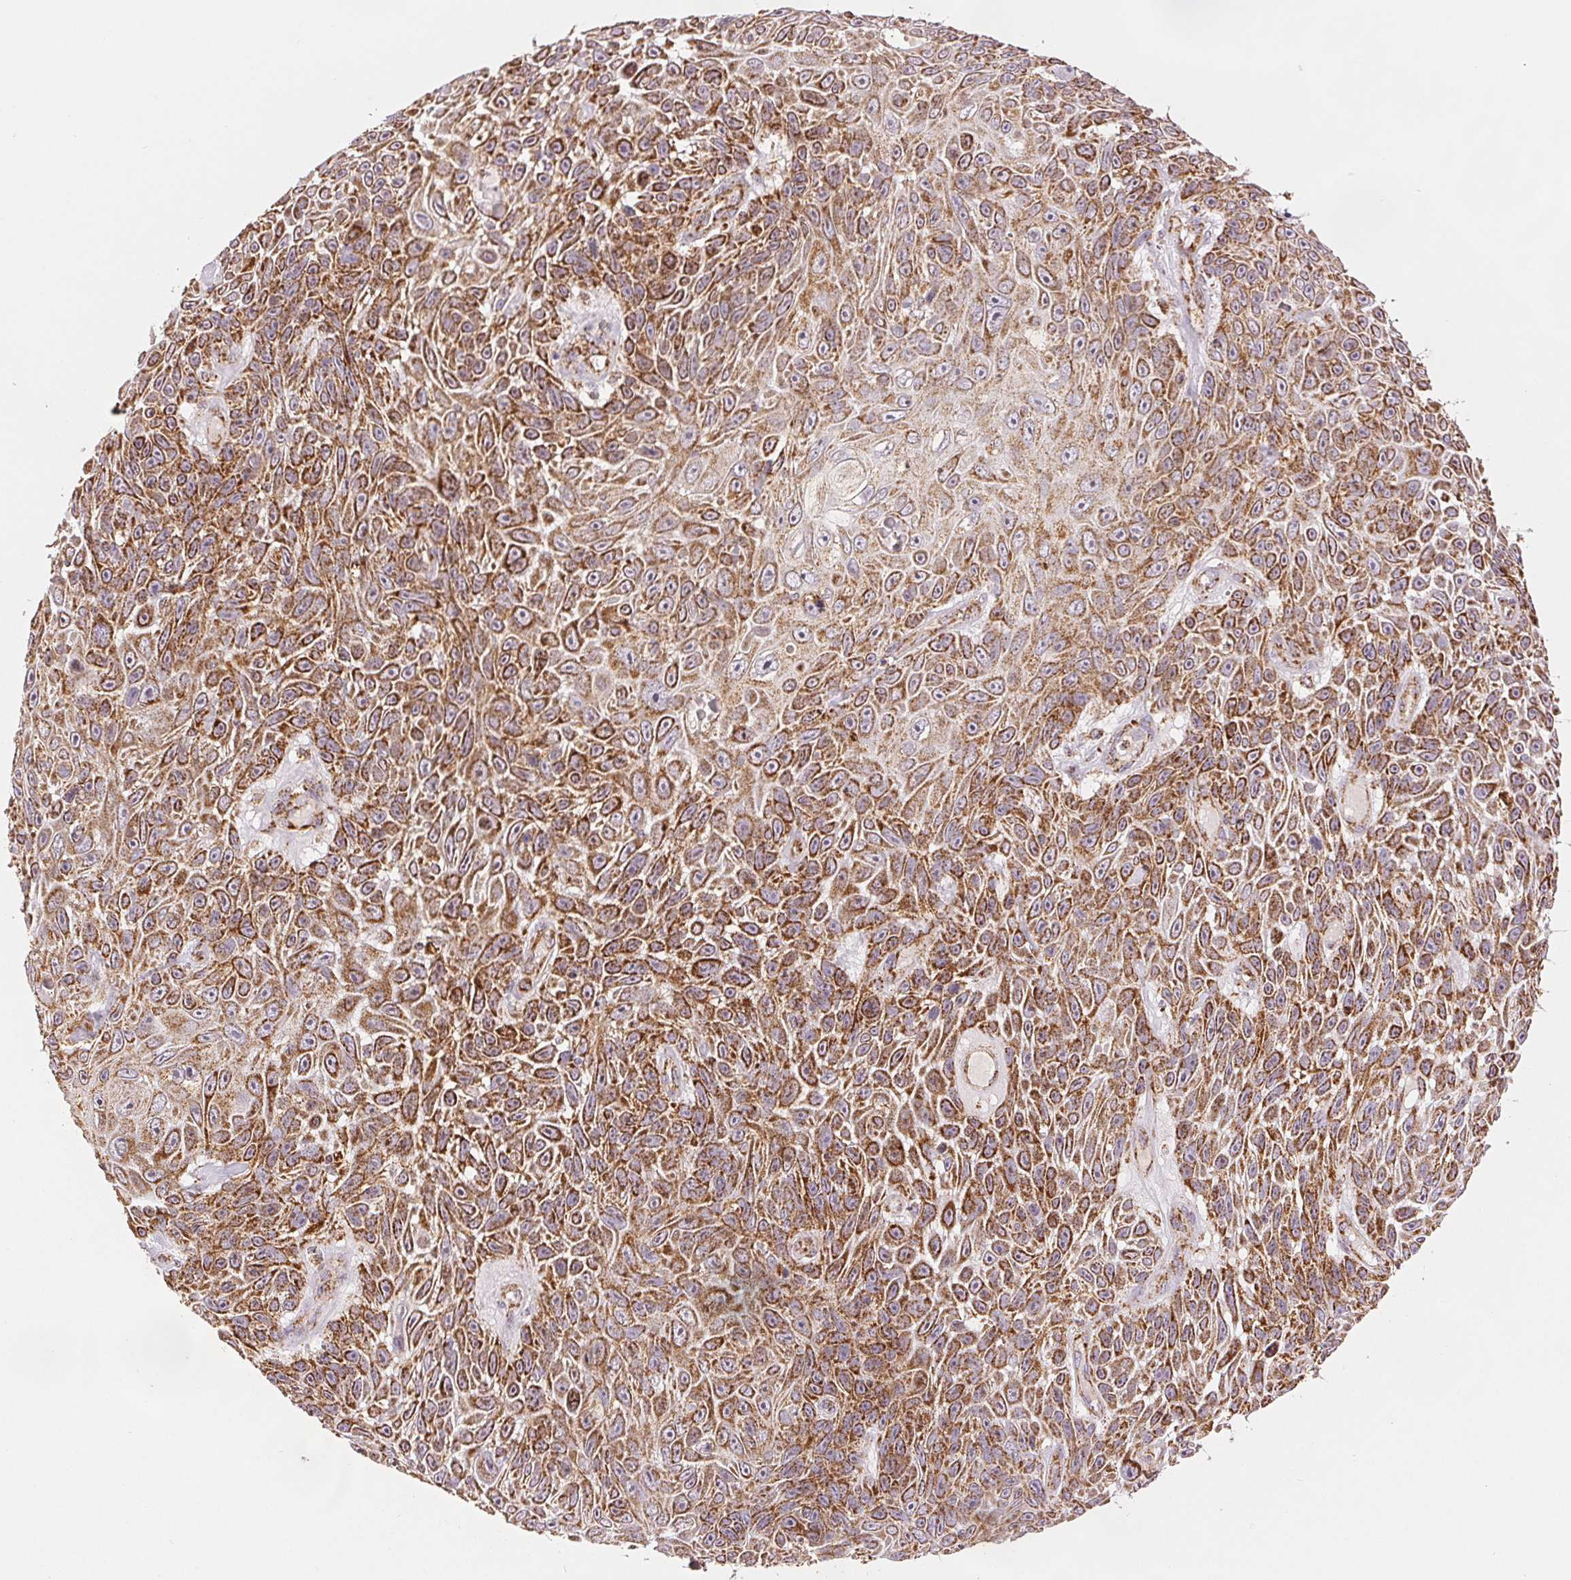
{"staining": {"intensity": "moderate", "quantity": ">75%", "location": "cytoplasmic/membranous"}, "tissue": "skin cancer", "cell_type": "Tumor cells", "image_type": "cancer", "snomed": [{"axis": "morphology", "description": "Squamous cell carcinoma, NOS"}, {"axis": "topography", "description": "Skin"}], "caption": "This is a photomicrograph of immunohistochemistry (IHC) staining of skin cancer (squamous cell carcinoma), which shows moderate expression in the cytoplasmic/membranous of tumor cells.", "gene": "SDHB", "patient": {"sex": "male", "age": 82}}